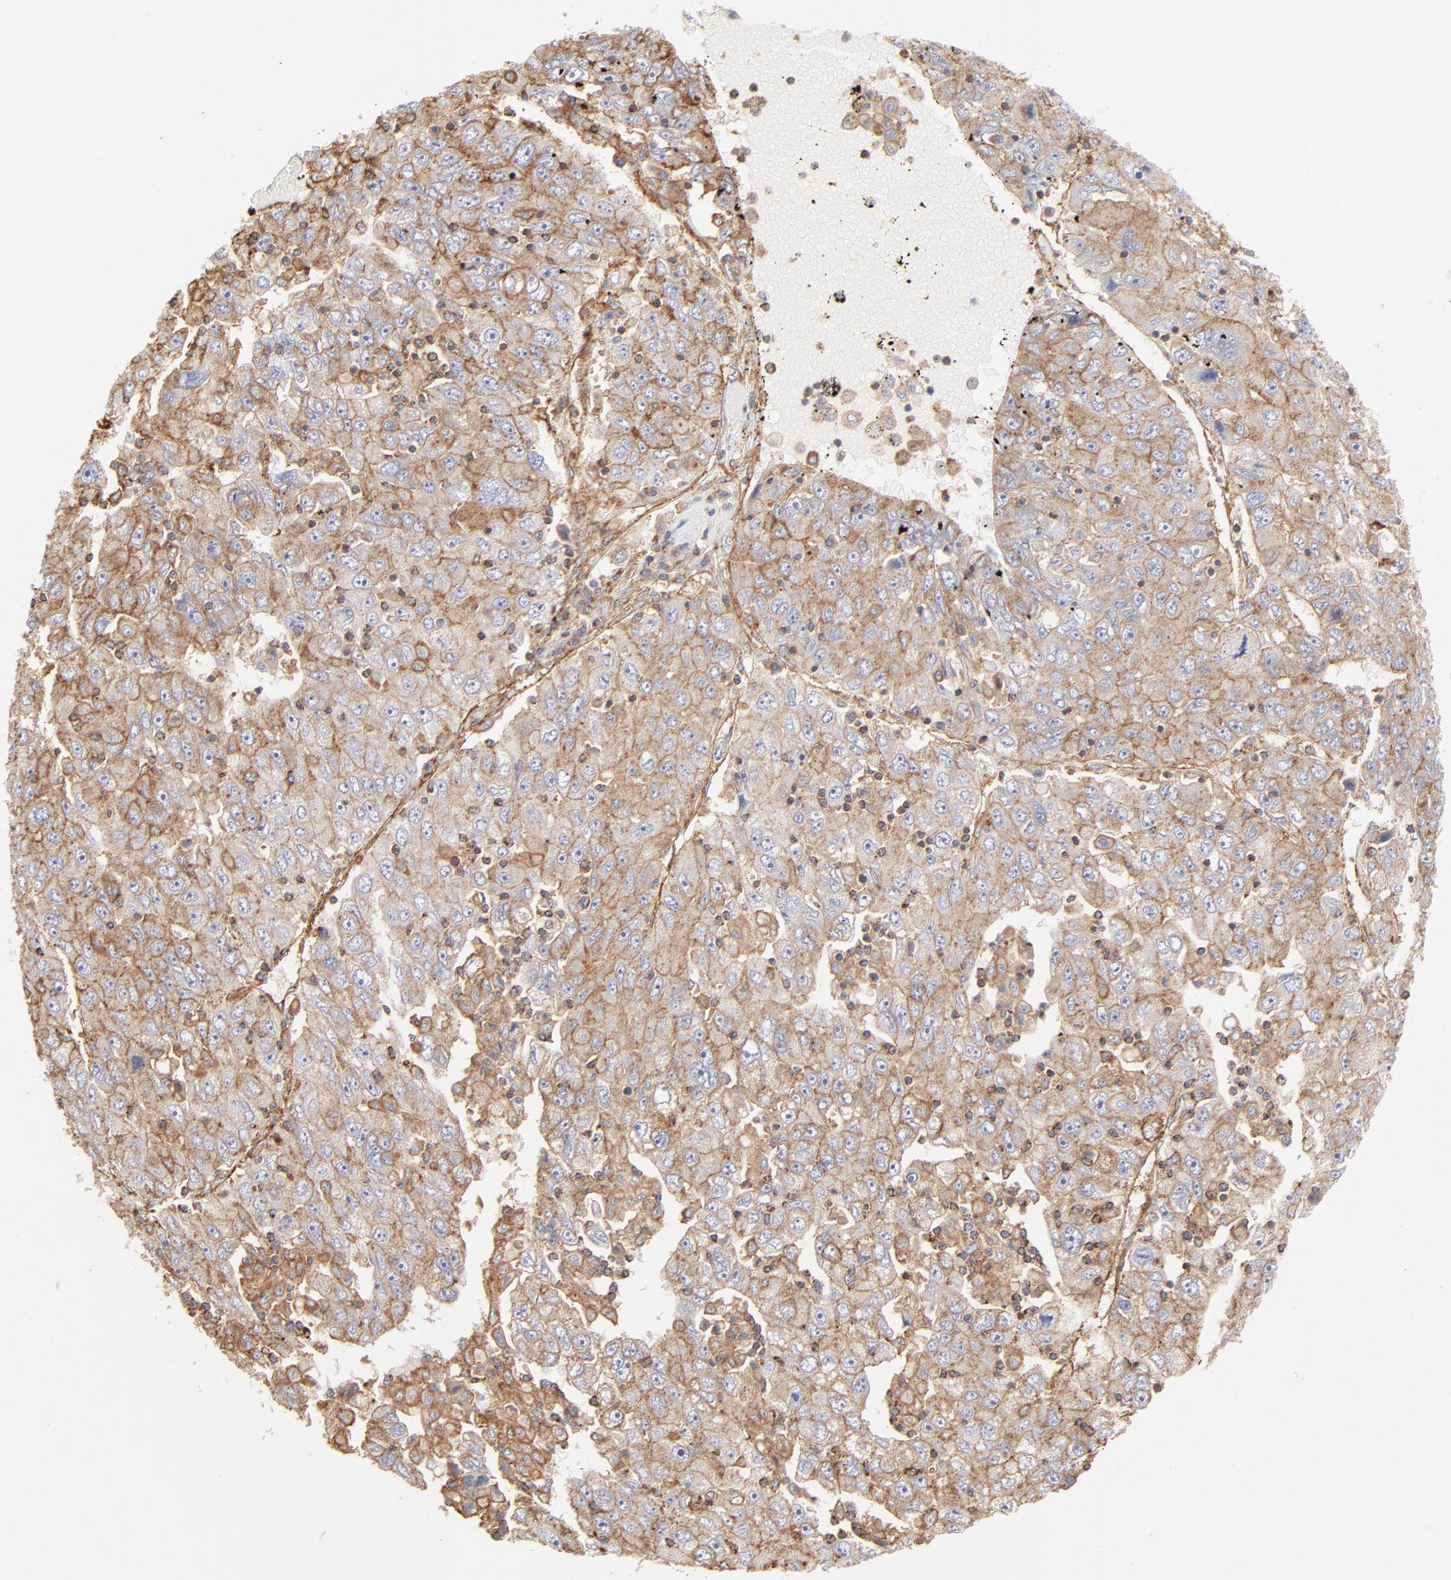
{"staining": {"intensity": "moderate", "quantity": ">75%", "location": "cytoplasmic/membranous"}, "tissue": "liver cancer", "cell_type": "Tumor cells", "image_type": "cancer", "snomed": [{"axis": "morphology", "description": "Carcinoma, Hepatocellular, NOS"}, {"axis": "topography", "description": "Liver"}], "caption": "Hepatocellular carcinoma (liver) stained for a protein reveals moderate cytoplasmic/membranous positivity in tumor cells. The staining was performed using DAB, with brown indicating positive protein expression. Nuclei are stained blue with hematoxylin.", "gene": "CLTB", "patient": {"sex": "male", "age": 49}}